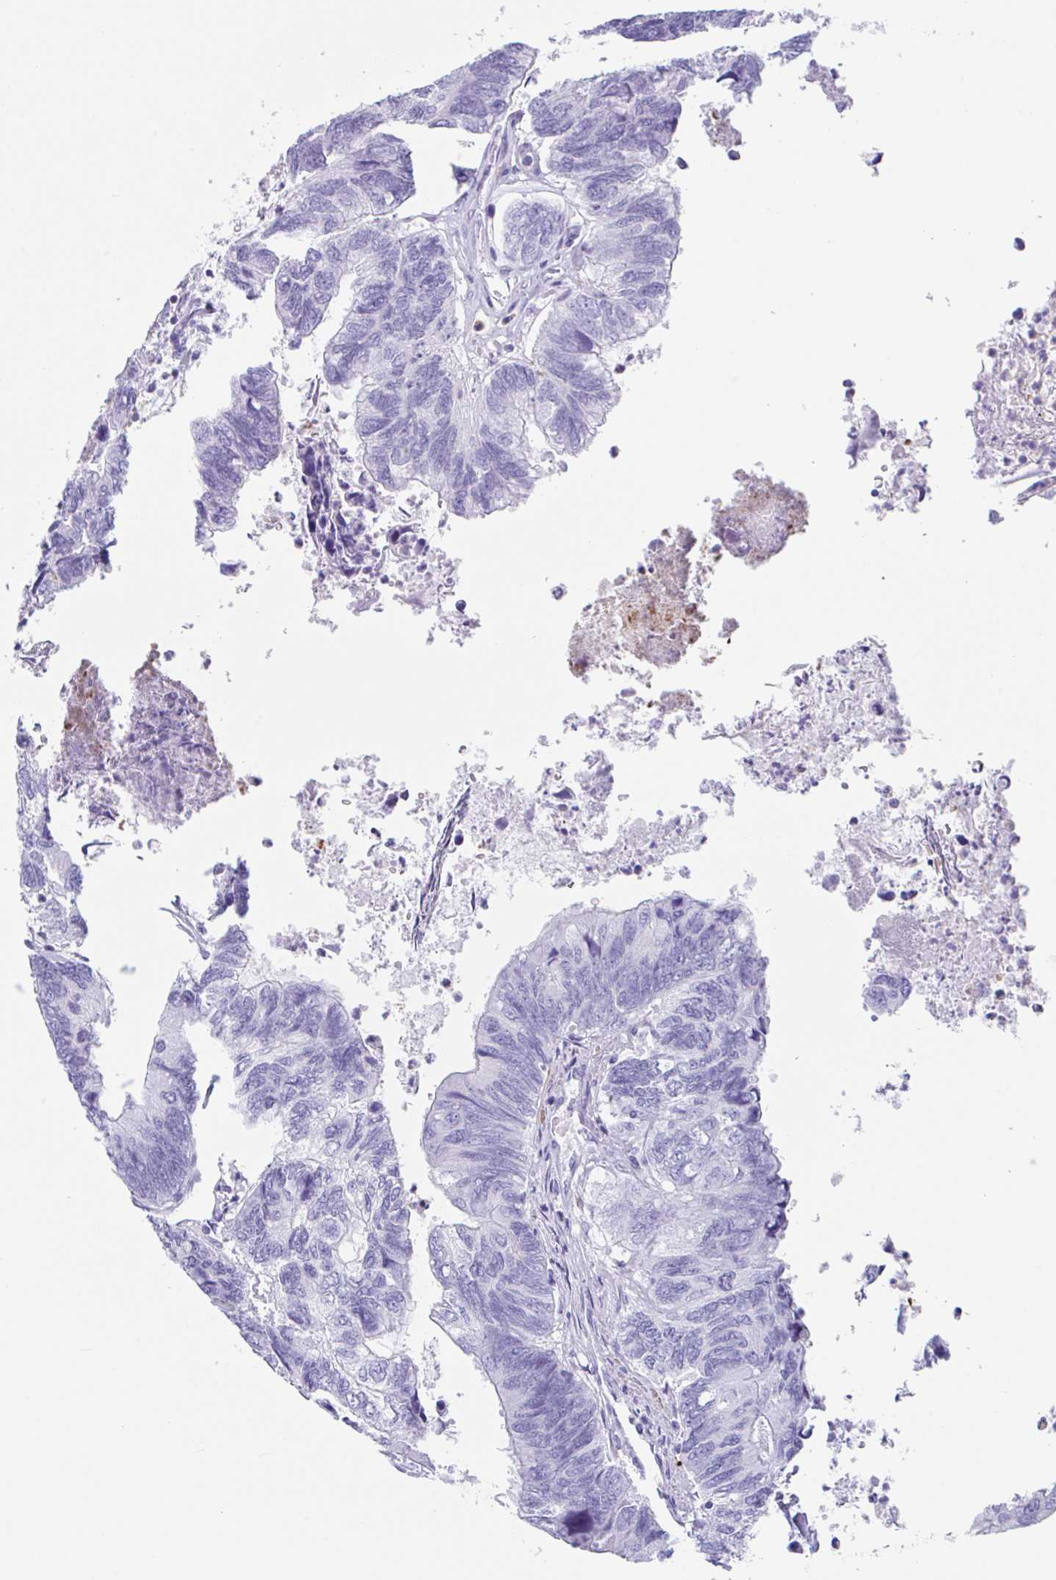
{"staining": {"intensity": "negative", "quantity": "none", "location": "none"}, "tissue": "colorectal cancer", "cell_type": "Tumor cells", "image_type": "cancer", "snomed": [{"axis": "morphology", "description": "Adenocarcinoma, NOS"}, {"axis": "topography", "description": "Colon"}], "caption": "Colorectal cancer (adenocarcinoma) stained for a protein using immunohistochemistry (IHC) demonstrates no expression tumor cells.", "gene": "TAS2R41", "patient": {"sex": "female", "age": 67}}